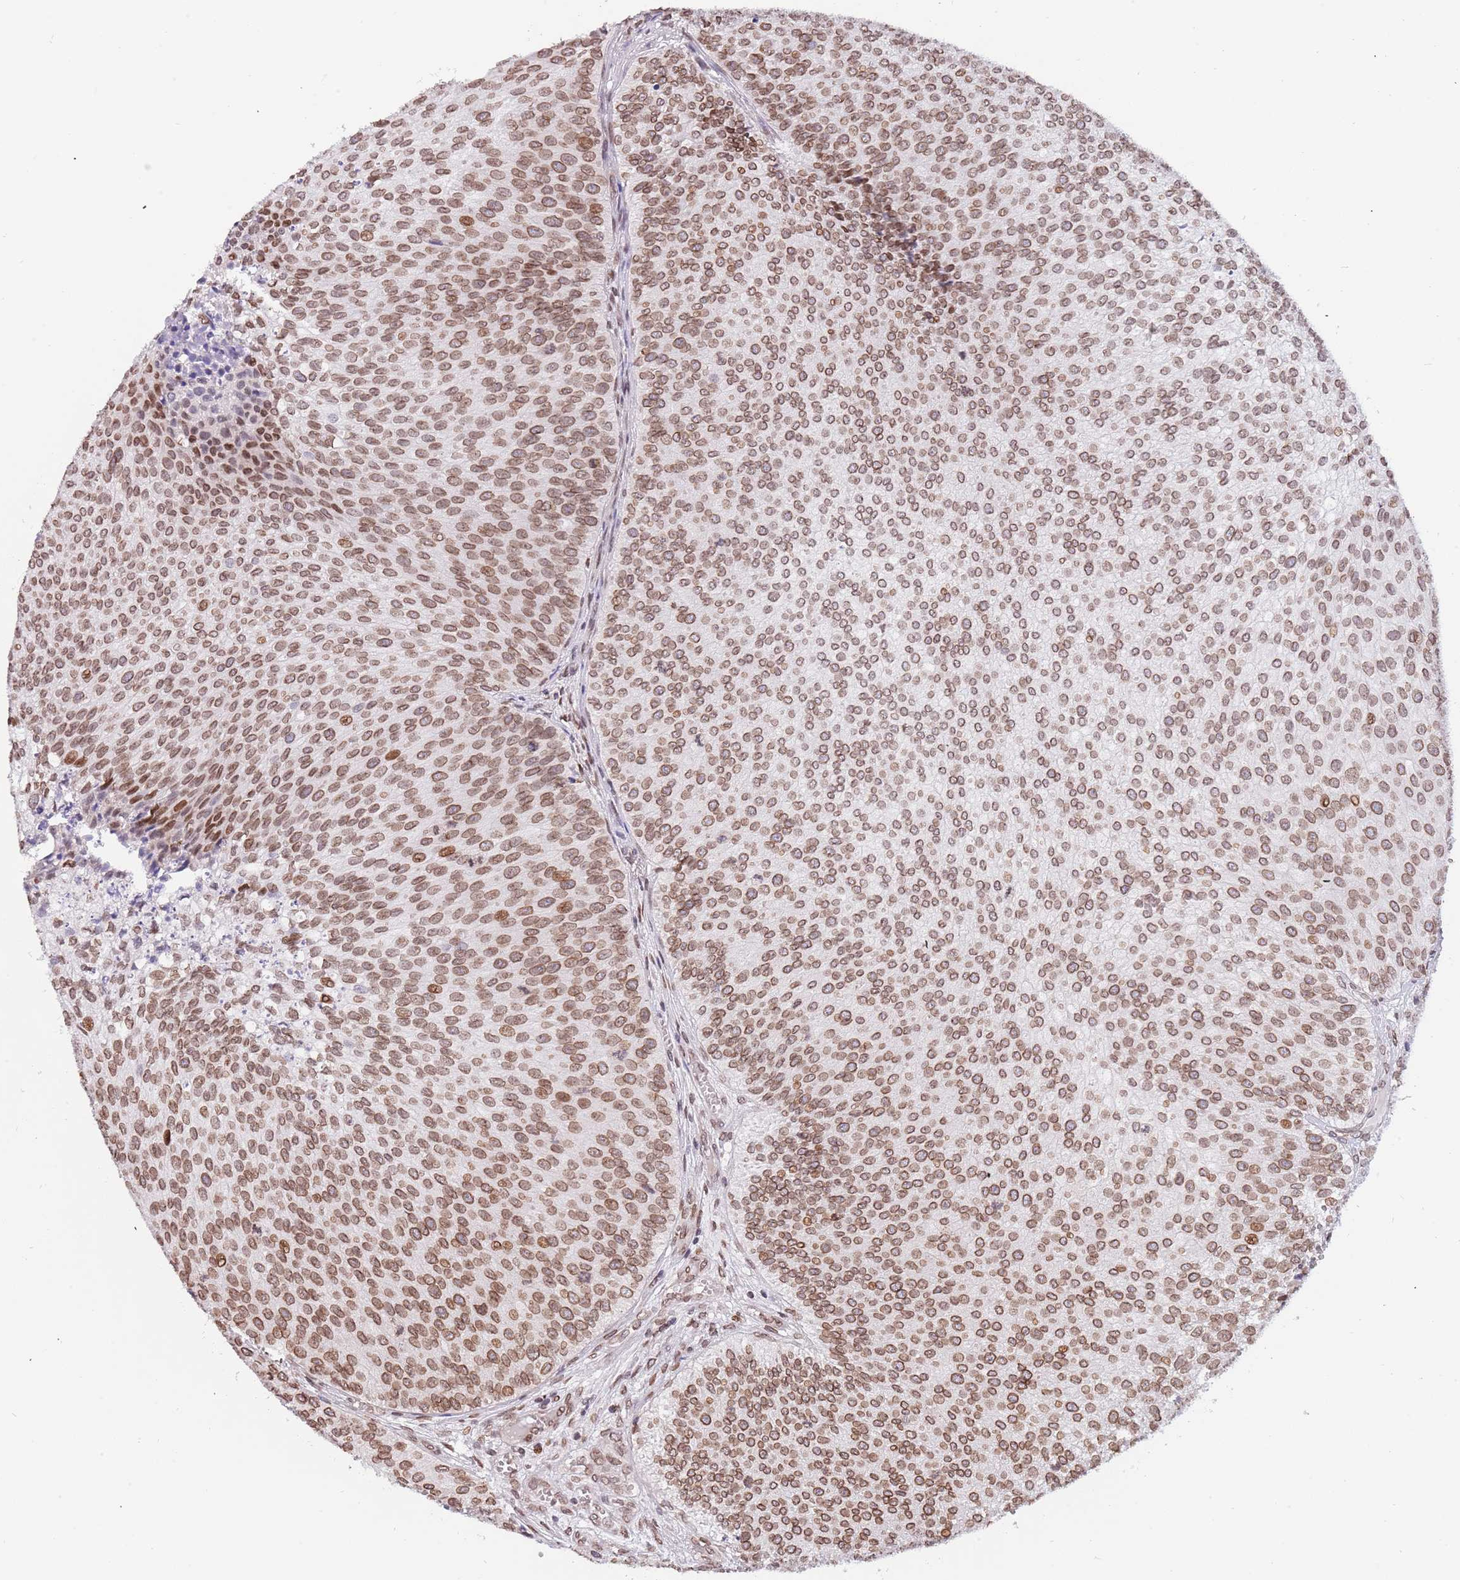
{"staining": {"intensity": "moderate", "quantity": ">75%", "location": "cytoplasmic/membranous,nuclear"}, "tissue": "urothelial cancer", "cell_type": "Tumor cells", "image_type": "cancer", "snomed": [{"axis": "morphology", "description": "Urothelial carcinoma, Low grade"}, {"axis": "topography", "description": "Urinary bladder"}], "caption": "Immunohistochemical staining of low-grade urothelial carcinoma demonstrates medium levels of moderate cytoplasmic/membranous and nuclear expression in about >75% of tumor cells.", "gene": "KLHDC2", "patient": {"sex": "male", "age": 84}}